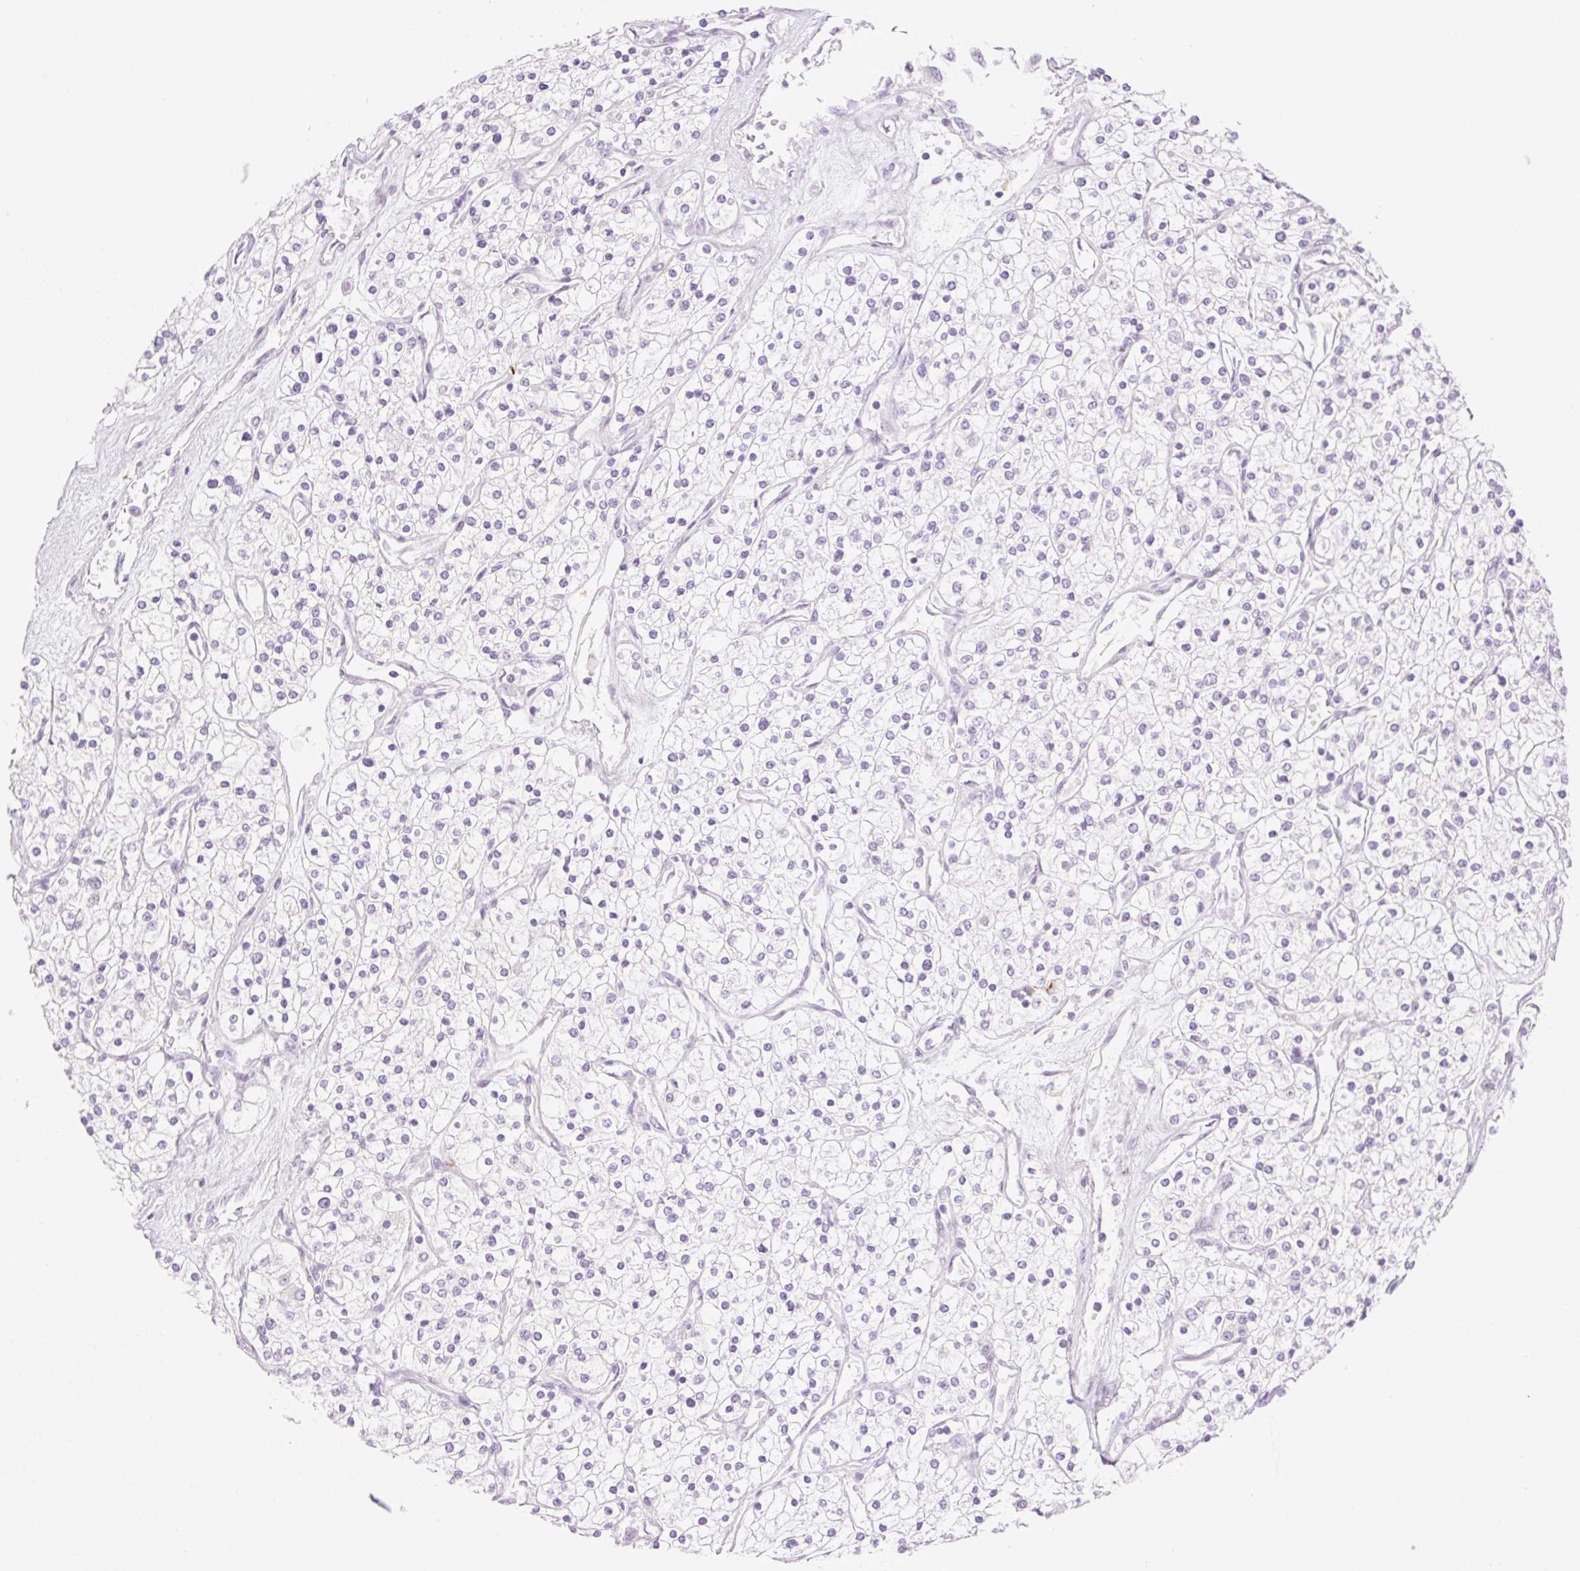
{"staining": {"intensity": "negative", "quantity": "none", "location": "none"}, "tissue": "renal cancer", "cell_type": "Tumor cells", "image_type": "cancer", "snomed": [{"axis": "morphology", "description": "Adenocarcinoma, NOS"}, {"axis": "topography", "description": "Kidney"}], "caption": "Tumor cells are negative for protein expression in human adenocarcinoma (renal).", "gene": "SPRYD4", "patient": {"sex": "male", "age": 80}}